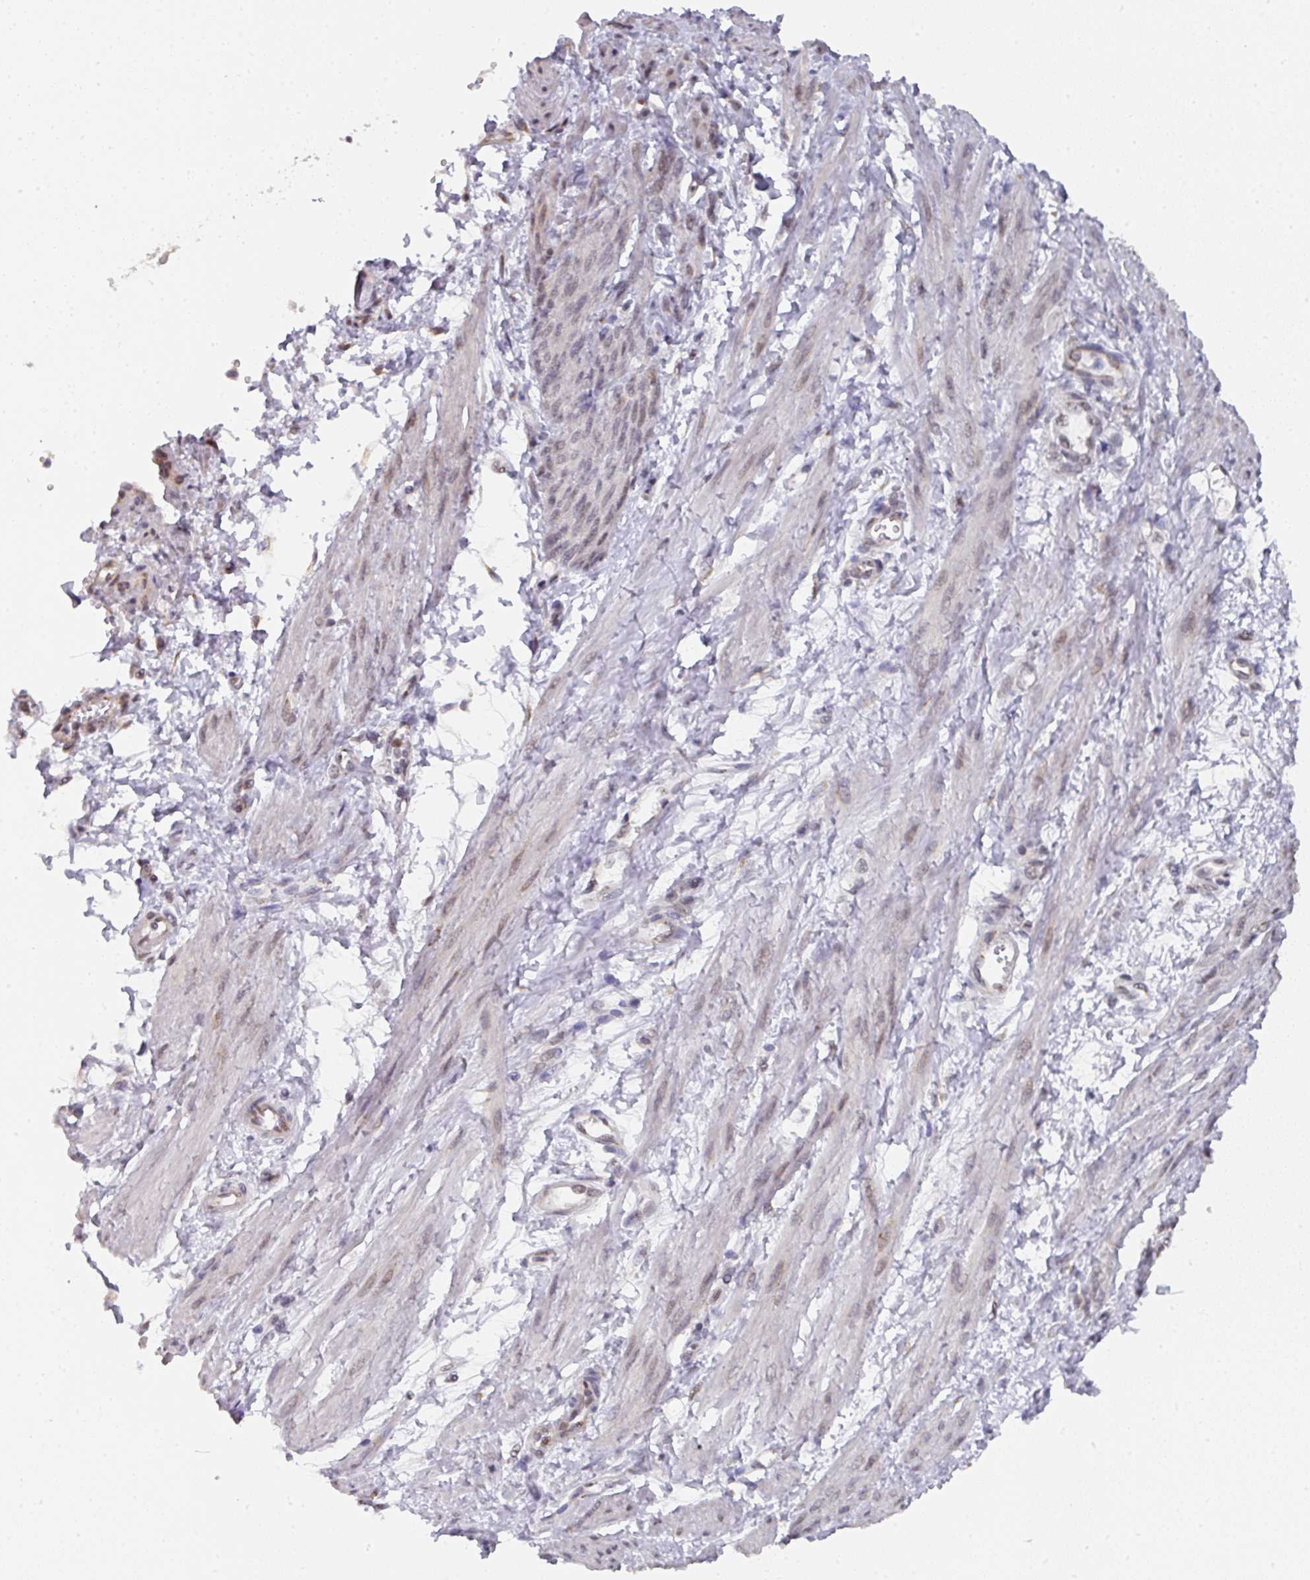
{"staining": {"intensity": "weak", "quantity": "<25%", "location": "nuclear"}, "tissue": "smooth muscle", "cell_type": "Smooth muscle cells", "image_type": "normal", "snomed": [{"axis": "morphology", "description": "Normal tissue, NOS"}, {"axis": "topography", "description": "Smooth muscle"}, {"axis": "topography", "description": "Uterus"}], "caption": "Human smooth muscle stained for a protein using immunohistochemistry shows no positivity in smooth muscle cells.", "gene": "C18orf25", "patient": {"sex": "female", "age": 39}}